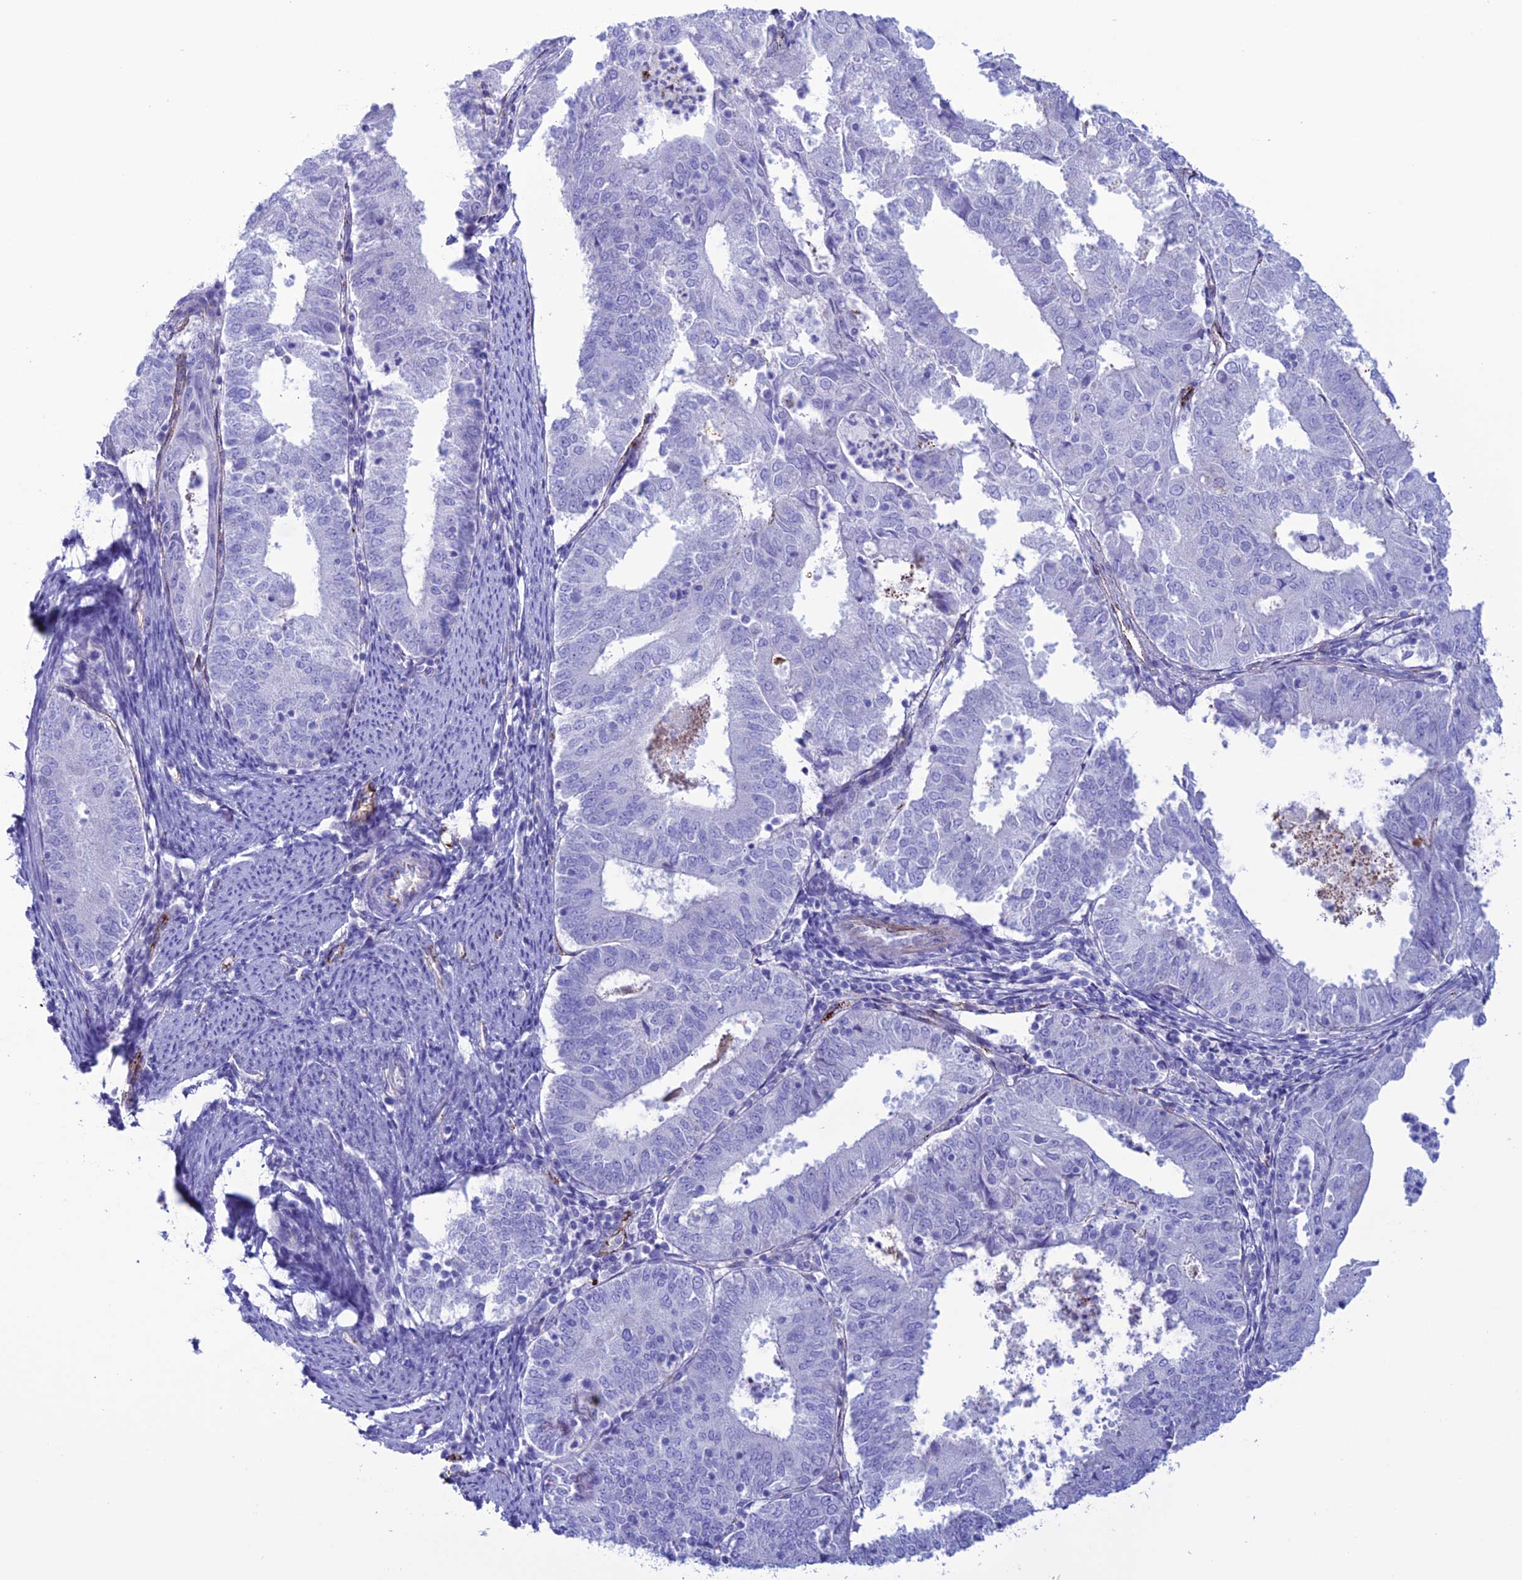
{"staining": {"intensity": "negative", "quantity": "none", "location": "none"}, "tissue": "endometrial cancer", "cell_type": "Tumor cells", "image_type": "cancer", "snomed": [{"axis": "morphology", "description": "Adenocarcinoma, NOS"}, {"axis": "topography", "description": "Endometrium"}], "caption": "Human adenocarcinoma (endometrial) stained for a protein using IHC exhibits no expression in tumor cells.", "gene": "CDC42EP5", "patient": {"sex": "female", "age": 57}}